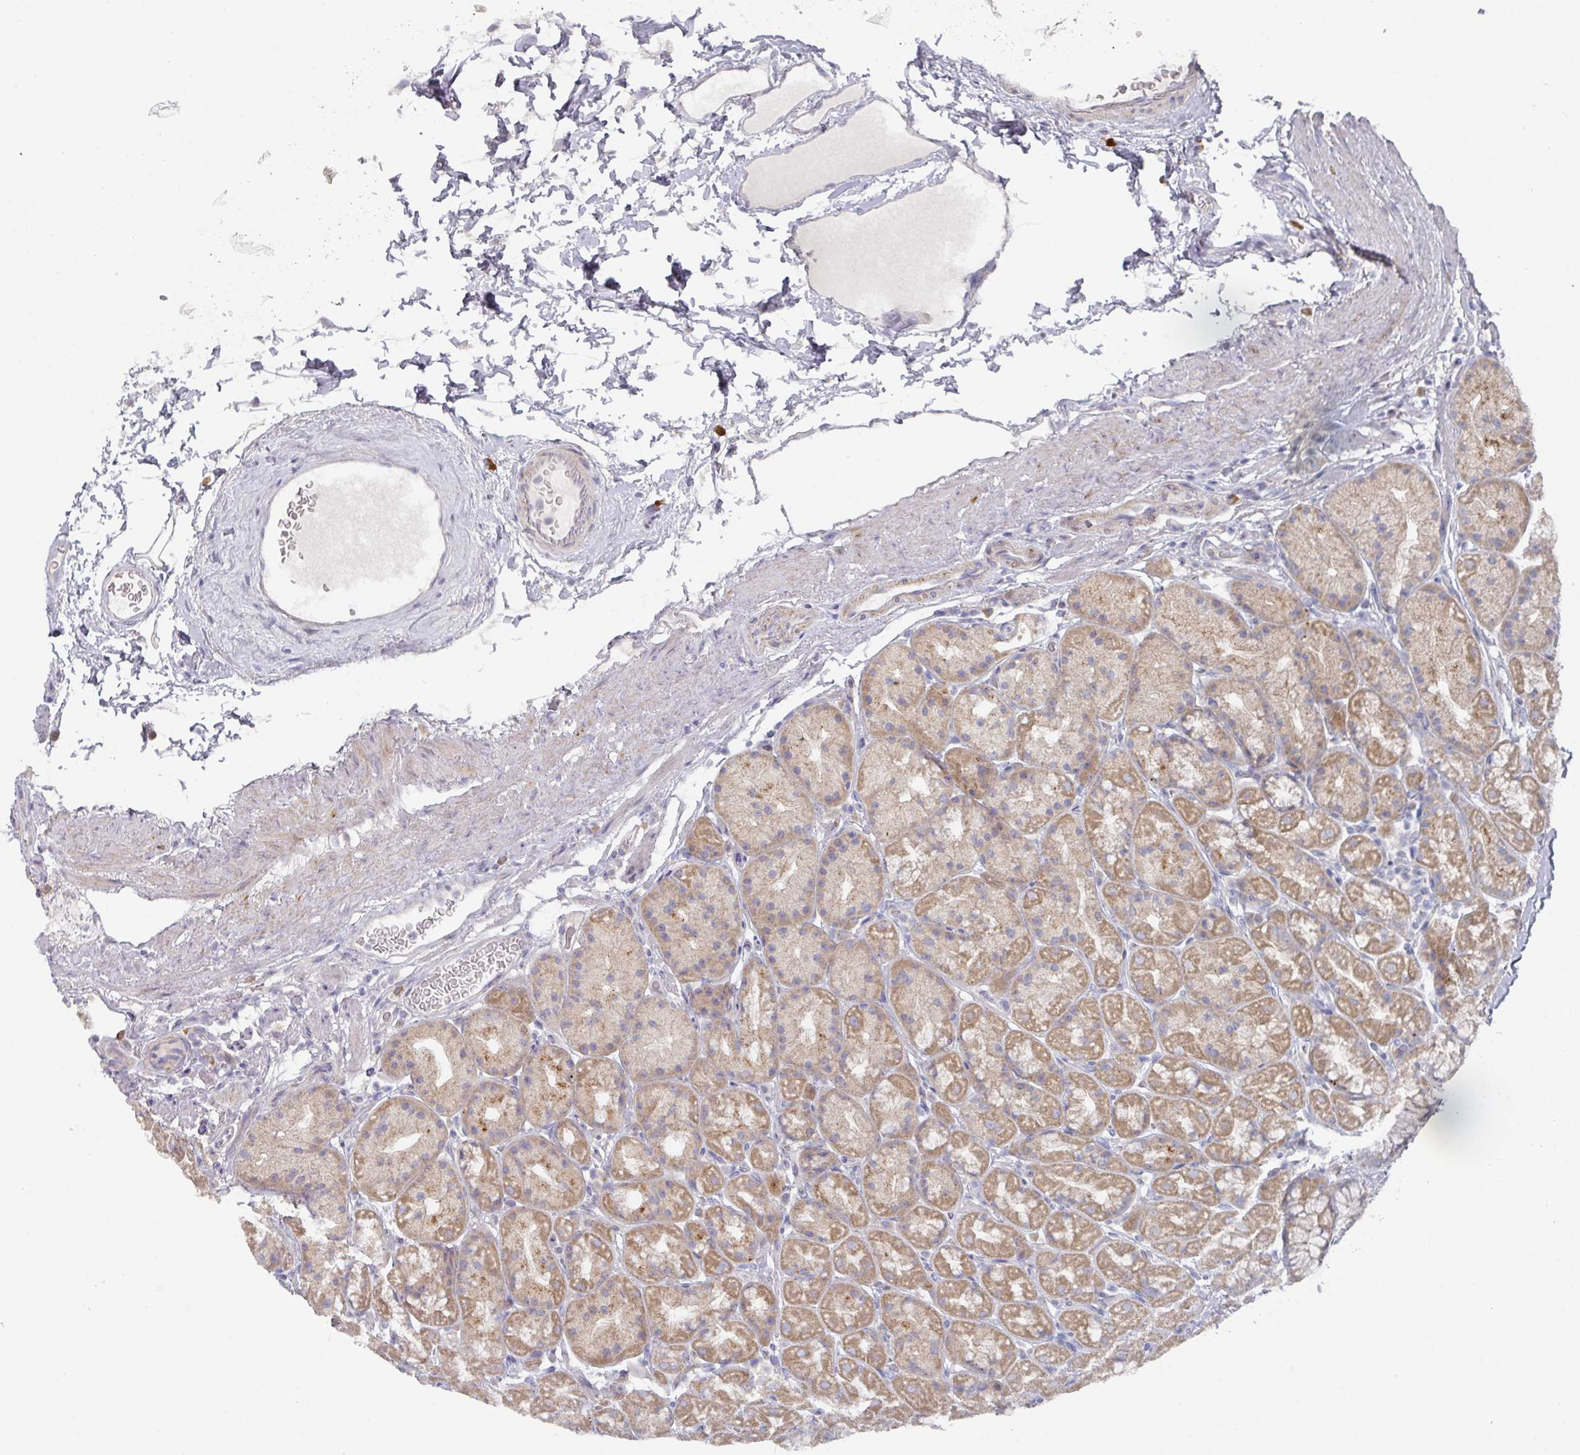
{"staining": {"intensity": "moderate", "quantity": "25%-75%", "location": "cytoplasmic/membranous"}, "tissue": "stomach", "cell_type": "Glandular cells", "image_type": "normal", "snomed": [{"axis": "morphology", "description": "Normal tissue, NOS"}, {"axis": "topography", "description": "Stomach, lower"}], "caption": "The photomicrograph exhibits staining of unremarkable stomach, revealing moderate cytoplasmic/membranous protein expression (brown color) within glandular cells. The staining was performed using DAB (3,3'-diaminobenzidine) to visualize the protein expression in brown, while the nuclei were stained in blue with hematoxylin (Magnification: 20x).", "gene": "NT5C1A", "patient": {"sex": "male", "age": 67}}